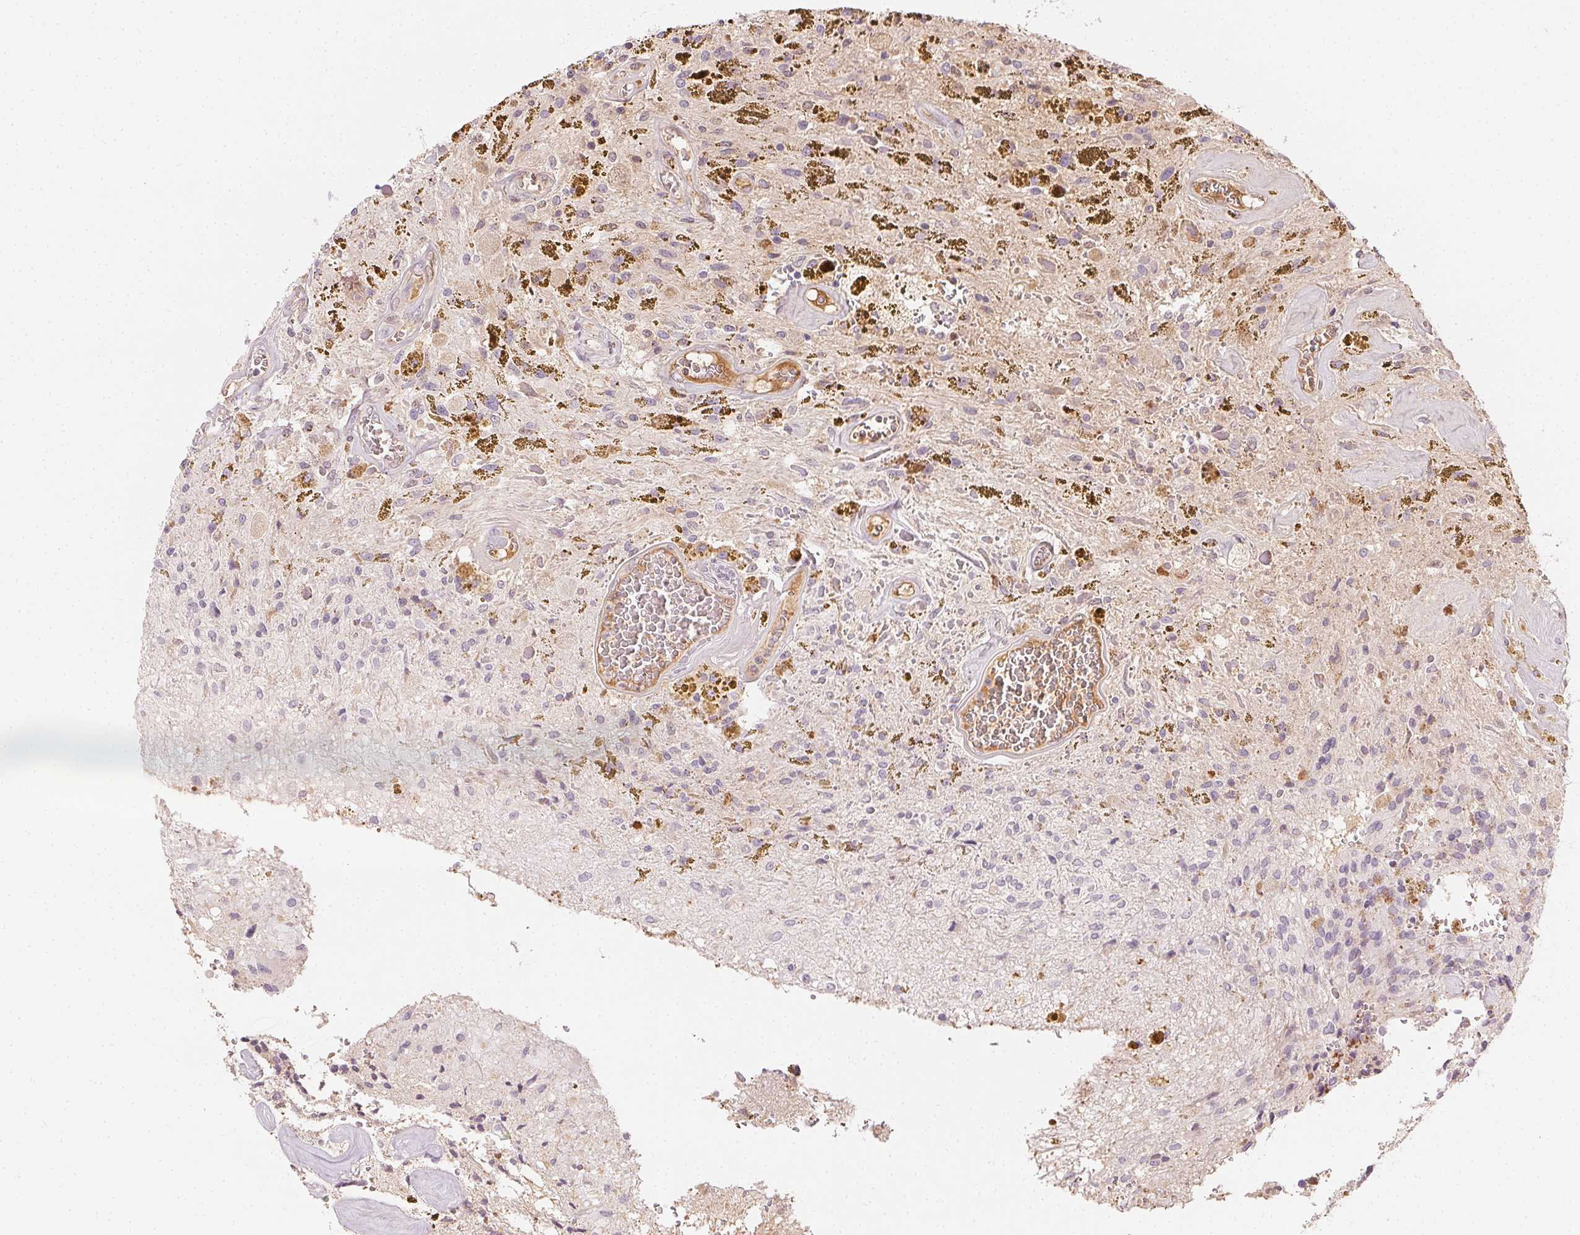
{"staining": {"intensity": "negative", "quantity": "none", "location": "none"}, "tissue": "glioma", "cell_type": "Tumor cells", "image_type": "cancer", "snomed": [{"axis": "morphology", "description": "Glioma, malignant, Low grade"}, {"axis": "topography", "description": "Cerebellum"}], "caption": "Immunohistochemical staining of human glioma shows no significant staining in tumor cells.", "gene": "AFM", "patient": {"sex": "female", "age": 14}}